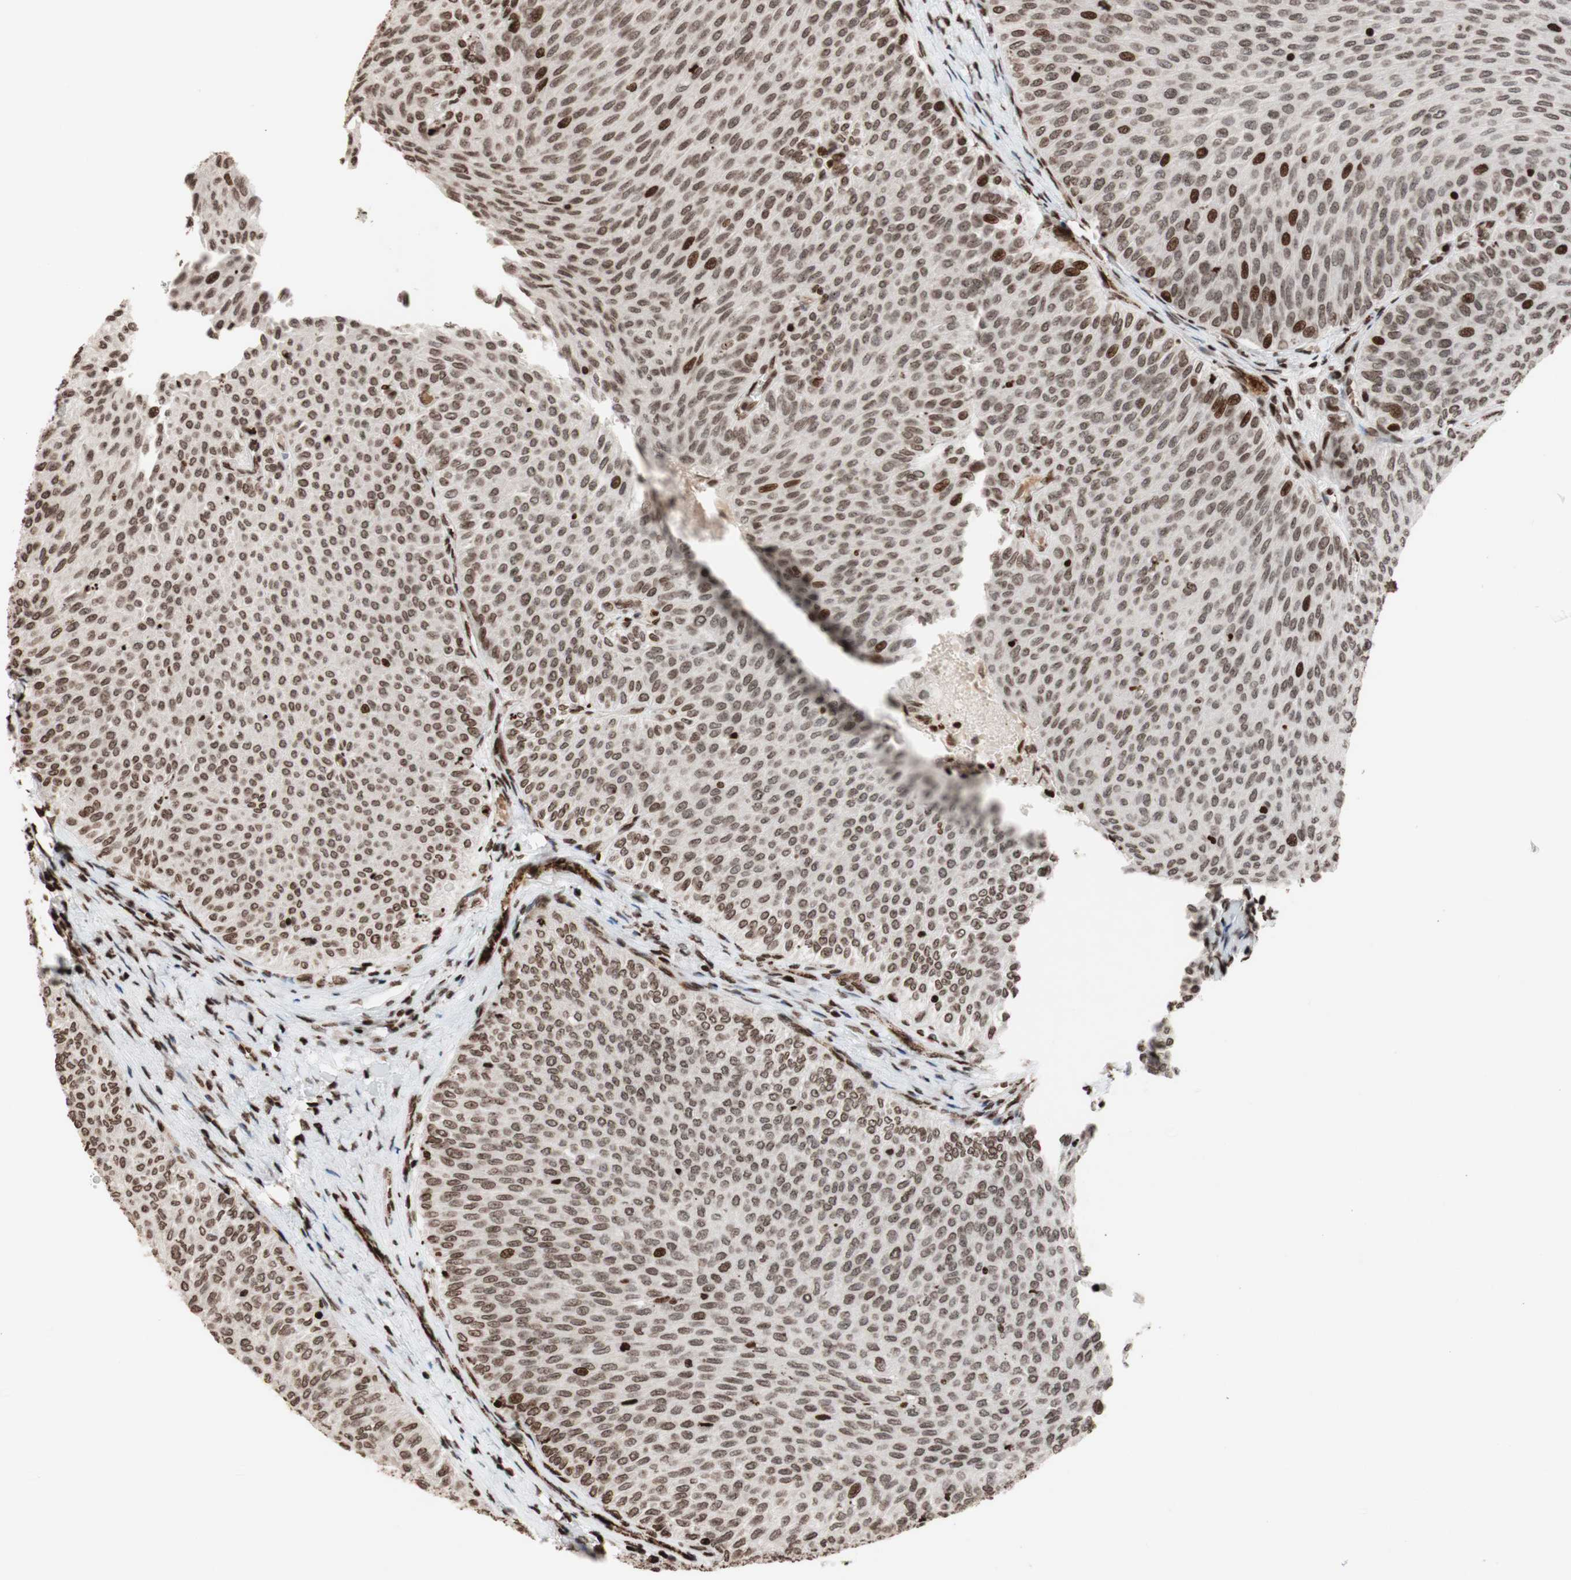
{"staining": {"intensity": "moderate", "quantity": ">75%", "location": "nuclear"}, "tissue": "urothelial cancer", "cell_type": "Tumor cells", "image_type": "cancer", "snomed": [{"axis": "morphology", "description": "Urothelial carcinoma, Low grade"}, {"axis": "topography", "description": "Urinary bladder"}], "caption": "Moderate nuclear protein positivity is present in approximately >75% of tumor cells in urothelial cancer. Using DAB (brown) and hematoxylin (blue) stains, captured at high magnification using brightfield microscopy.", "gene": "NCAPD2", "patient": {"sex": "male", "age": 78}}